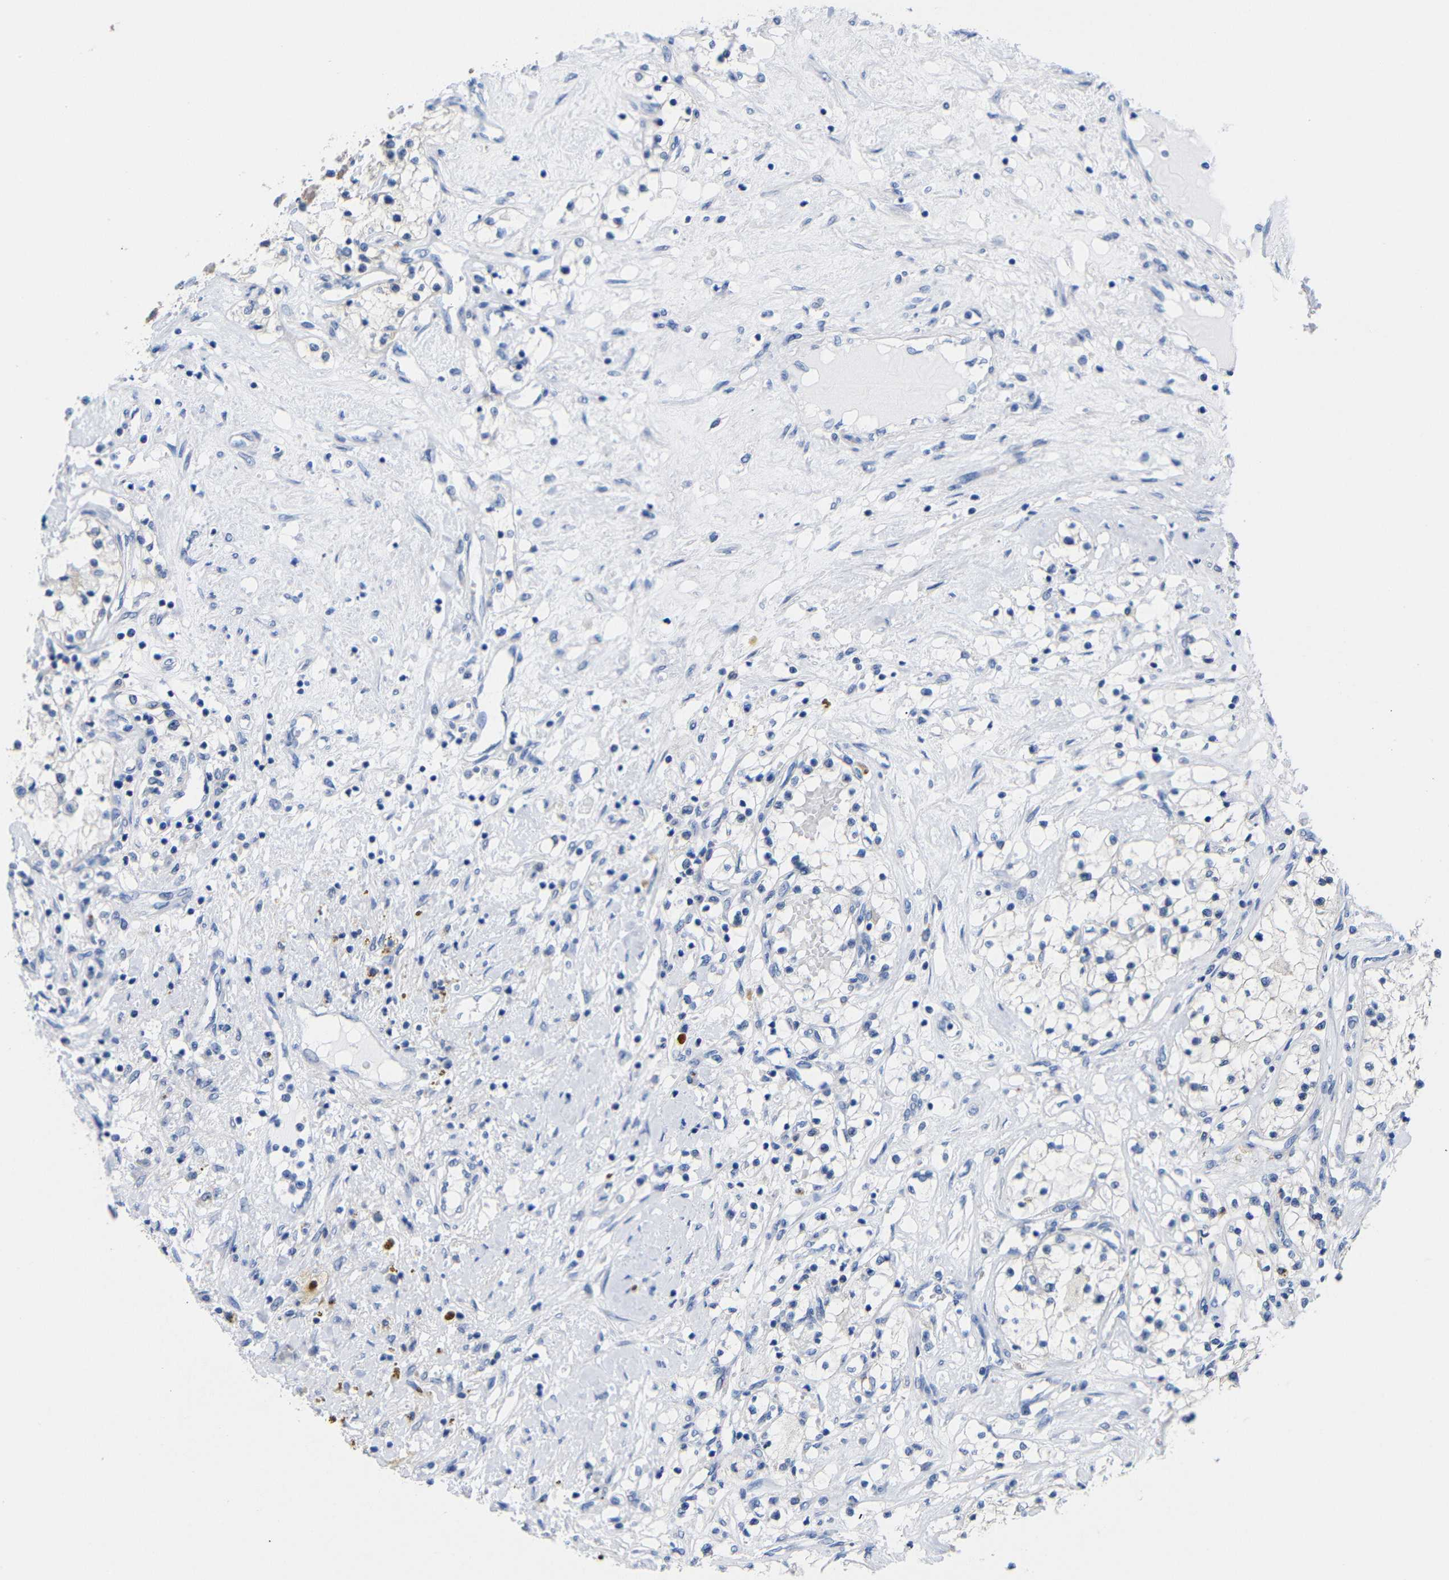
{"staining": {"intensity": "negative", "quantity": "none", "location": "none"}, "tissue": "renal cancer", "cell_type": "Tumor cells", "image_type": "cancer", "snomed": [{"axis": "morphology", "description": "Adenocarcinoma, NOS"}, {"axis": "topography", "description": "Kidney"}], "caption": "Immunohistochemistry (IHC) histopathology image of renal cancer (adenocarcinoma) stained for a protein (brown), which demonstrates no staining in tumor cells.", "gene": "PEBP1", "patient": {"sex": "male", "age": 68}}